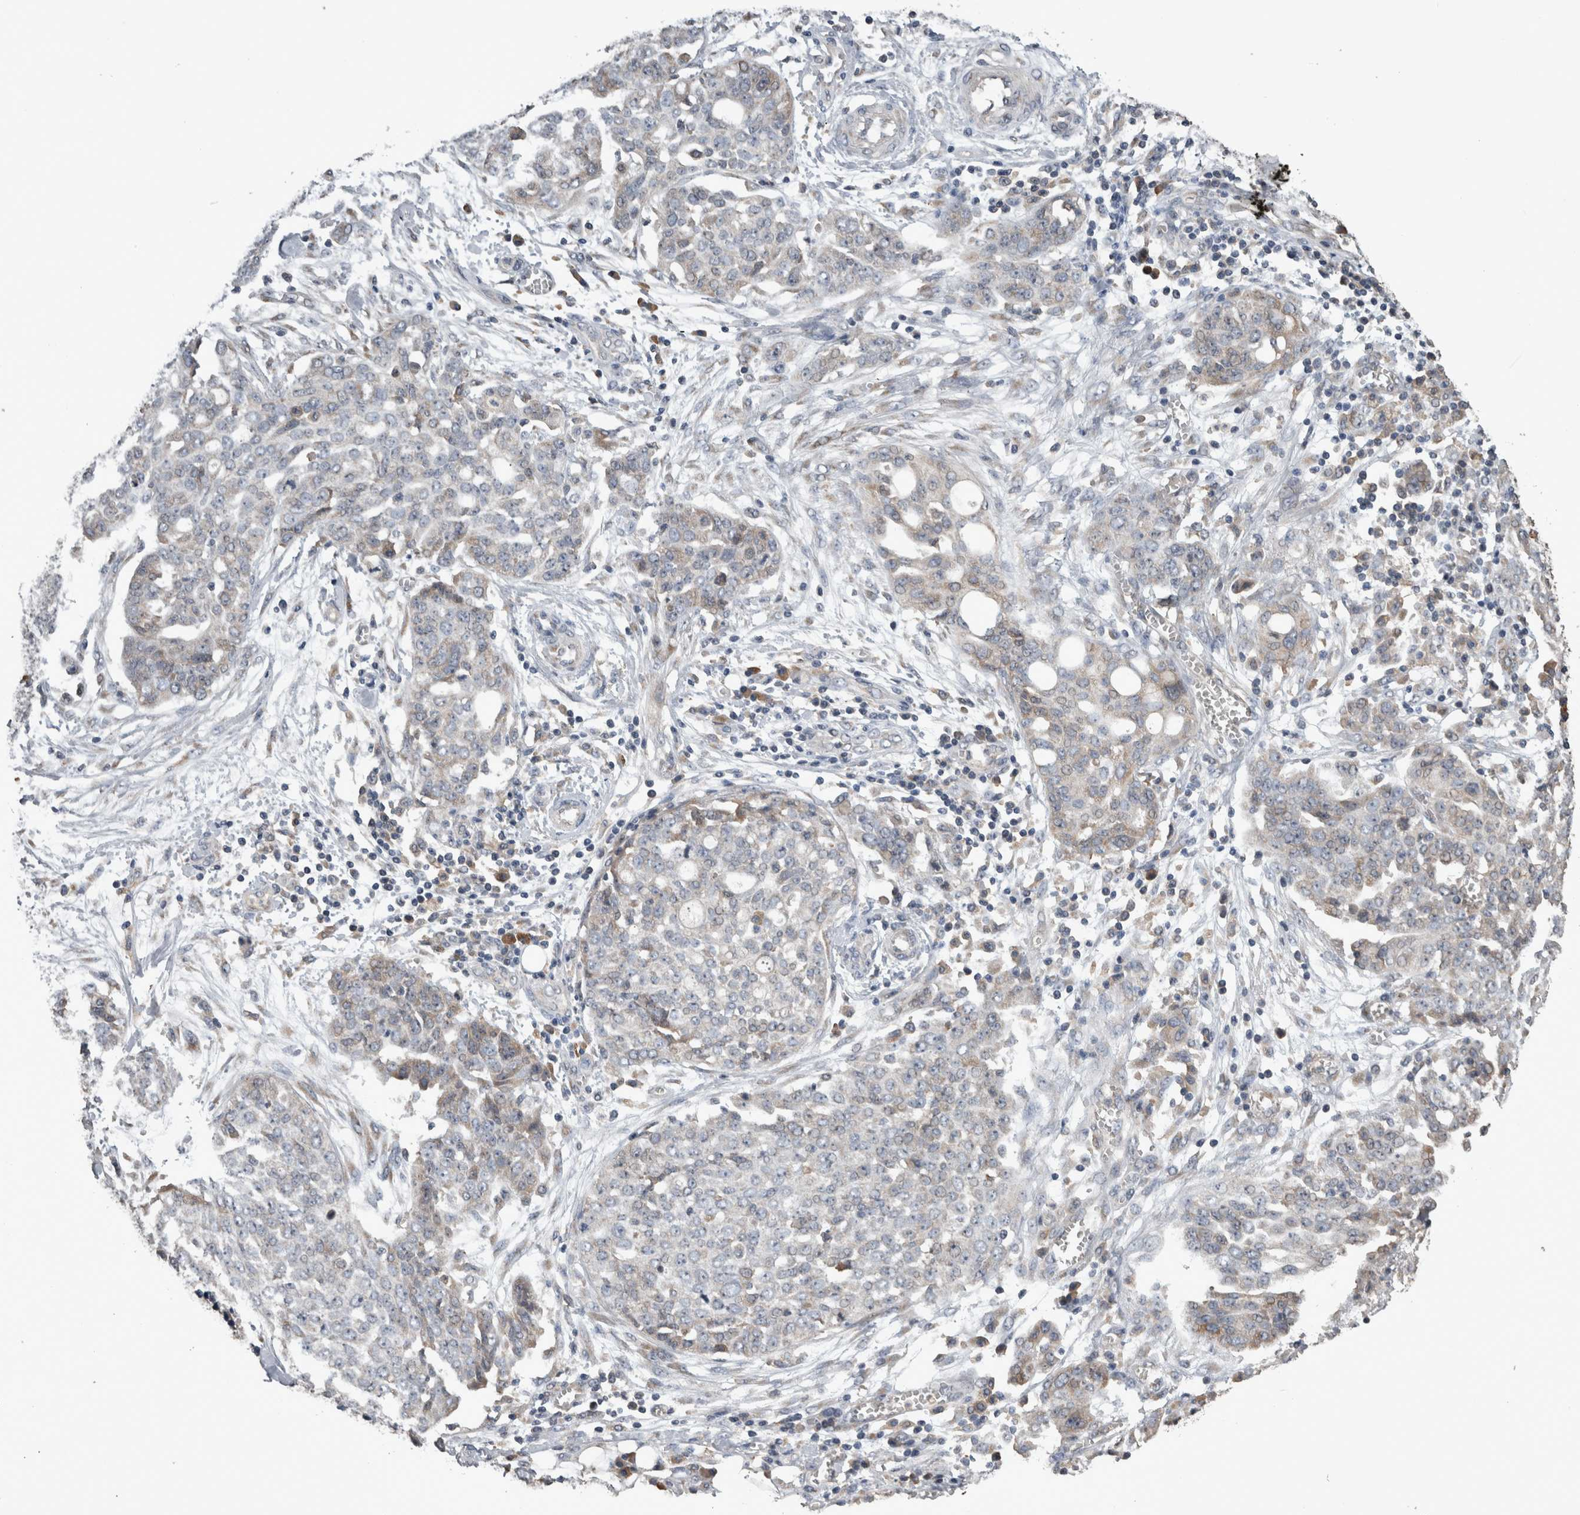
{"staining": {"intensity": "negative", "quantity": "none", "location": "none"}, "tissue": "ovarian cancer", "cell_type": "Tumor cells", "image_type": "cancer", "snomed": [{"axis": "morphology", "description": "Cystadenocarcinoma, serous, NOS"}, {"axis": "topography", "description": "Soft tissue"}, {"axis": "topography", "description": "Ovary"}], "caption": "High power microscopy micrograph of an IHC image of ovarian cancer (serous cystadenocarcinoma), revealing no significant expression in tumor cells.", "gene": "ANXA13", "patient": {"sex": "female", "age": 57}}